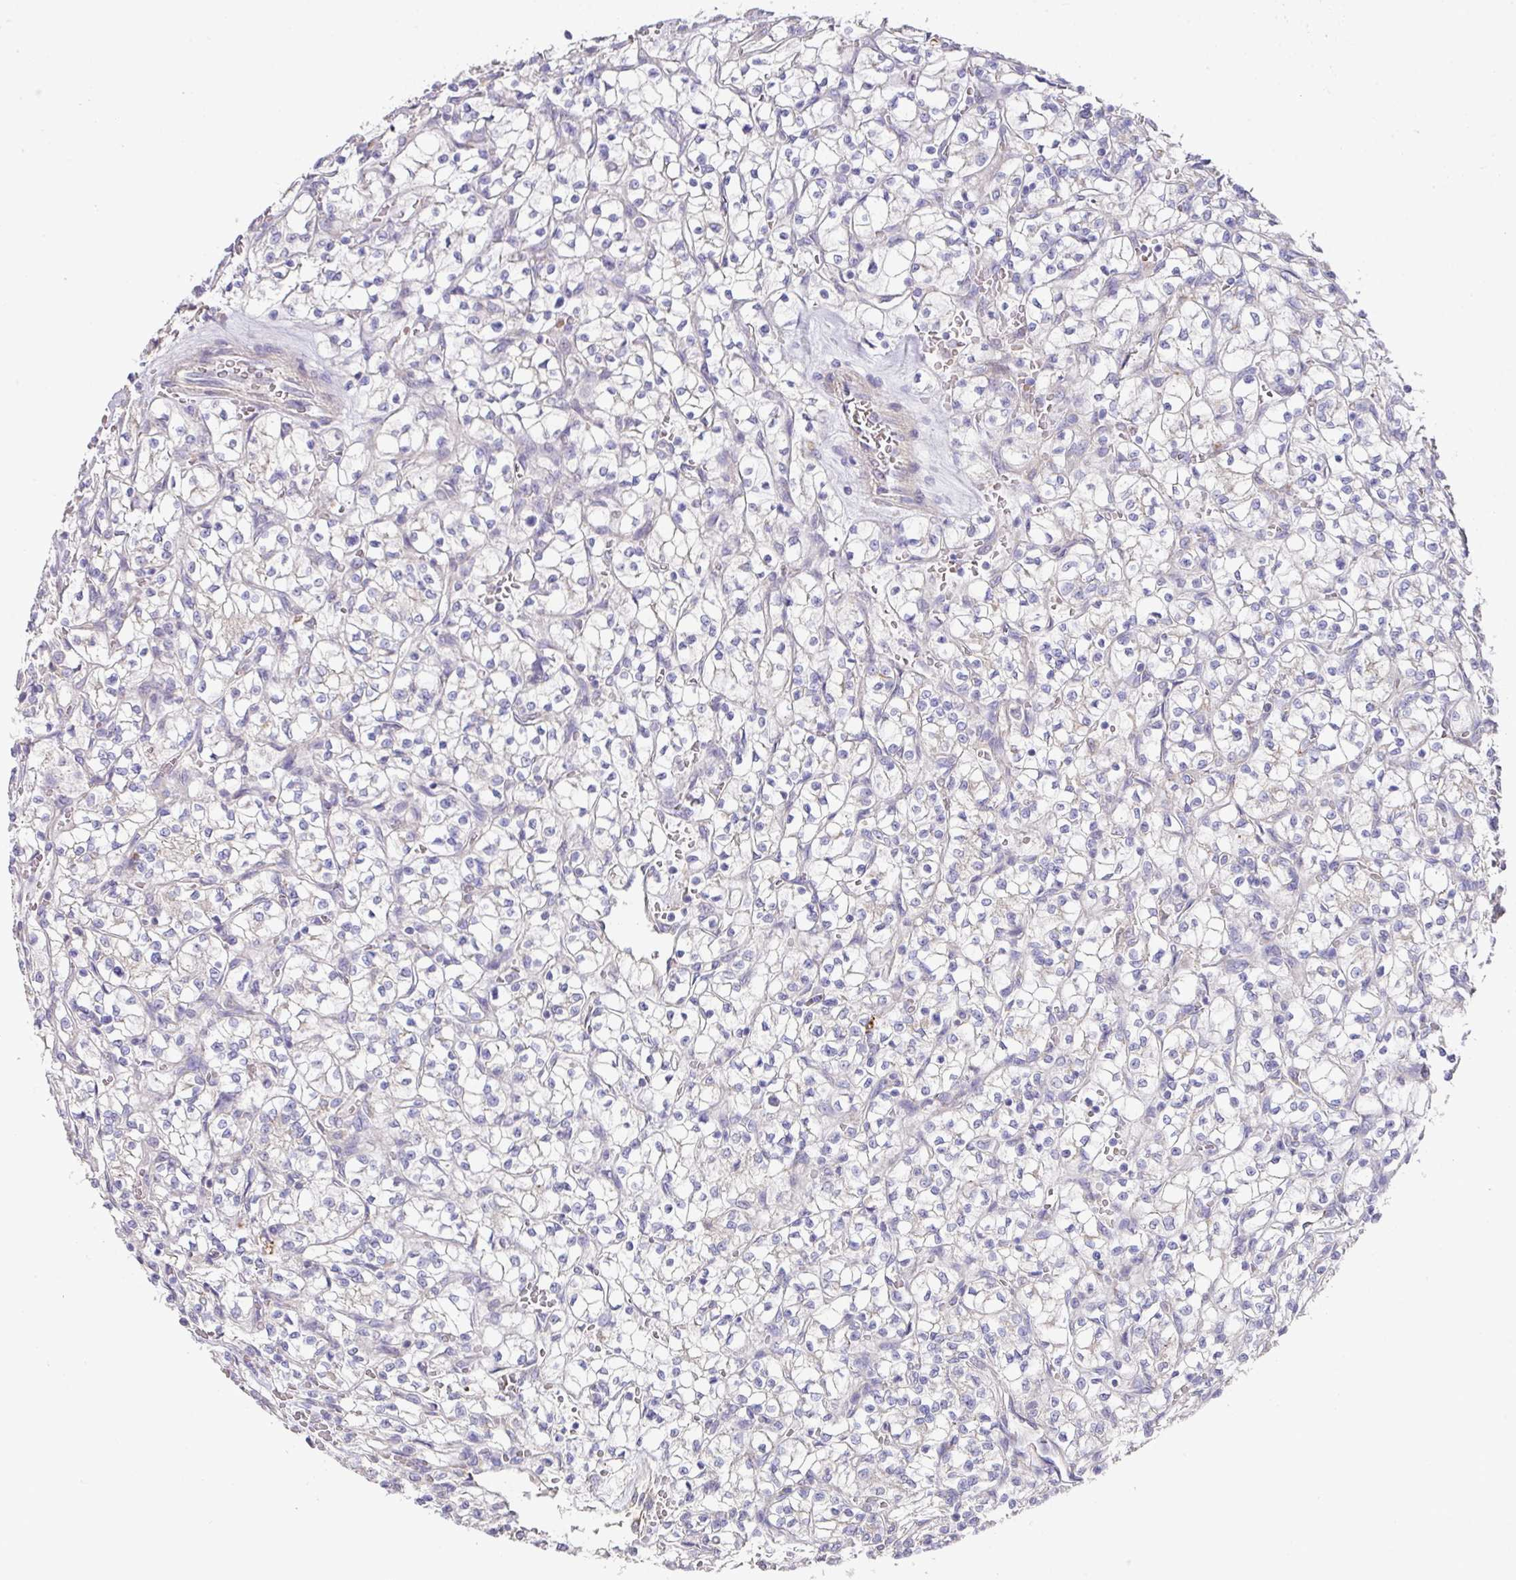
{"staining": {"intensity": "negative", "quantity": "none", "location": "none"}, "tissue": "renal cancer", "cell_type": "Tumor cells", "image_type": "cancer", "snomed": [{"axis": "morphology", "description": "Adenocarcinoma, NOS"}, {"axis": "topography", "description": "Kidney"}], "caption": "Renal cancer was stained to show a protein in brown. There is no significant staining in tumor cells.", "gene": "TARM1", "patient": {"sex": "female", "age": 64}}